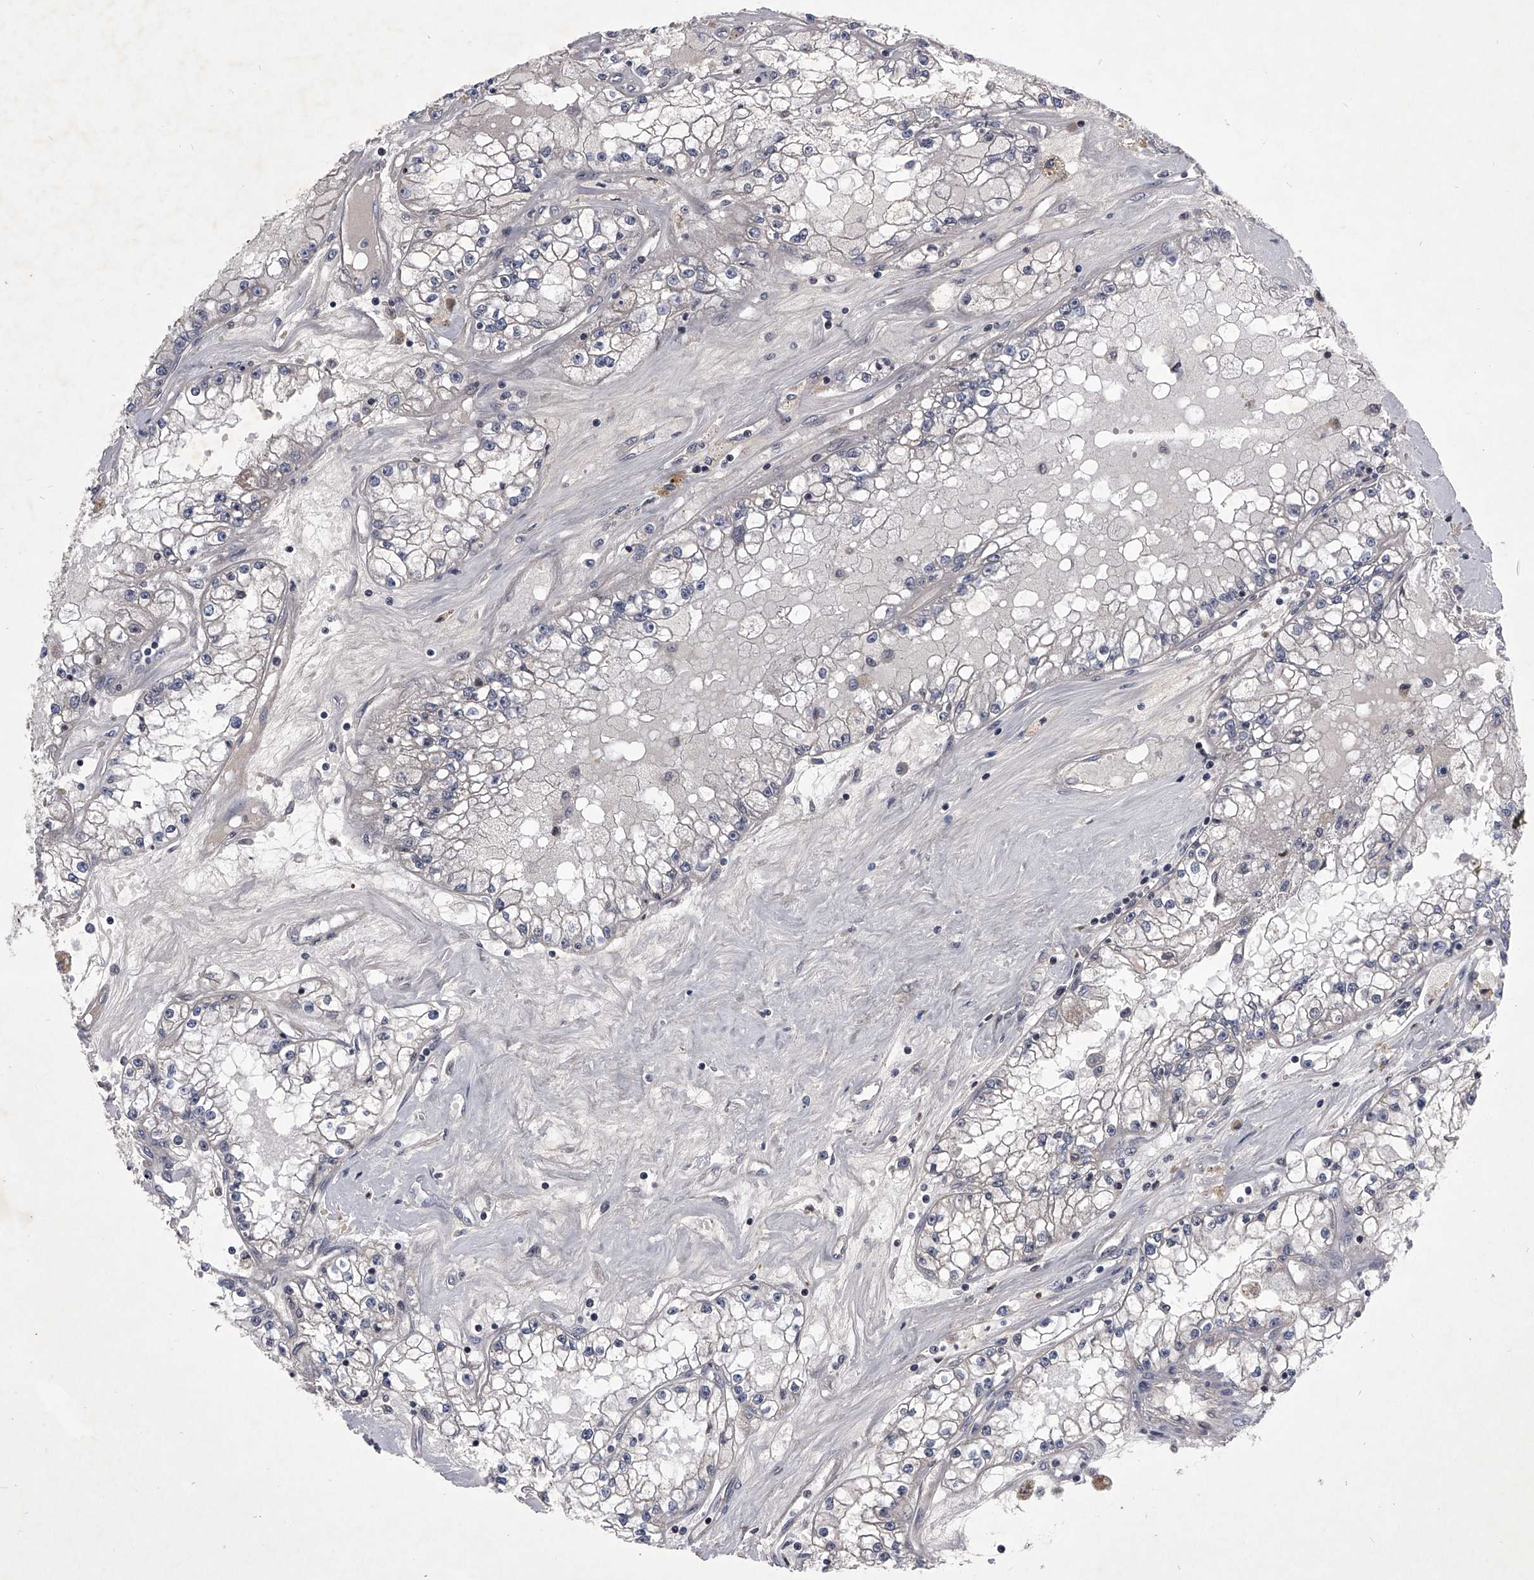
{"staining": {"intensity": "negative", "quantity": "none", "location": "none"}, "tissue": "renal cancer", "cell_type": "Tumor cells", "image_type": "cancer", "snomed": [{"axis": "morphology", "description": "Adenocarcinoma, NOS"}, {"axis": "topography", "description": "Kidney"}], "caption": "The histopathology image displays no staining of tumor cells in renal cancer.", "gene": "ZNF76", "patient": {"sex": "male", "age": 56}}